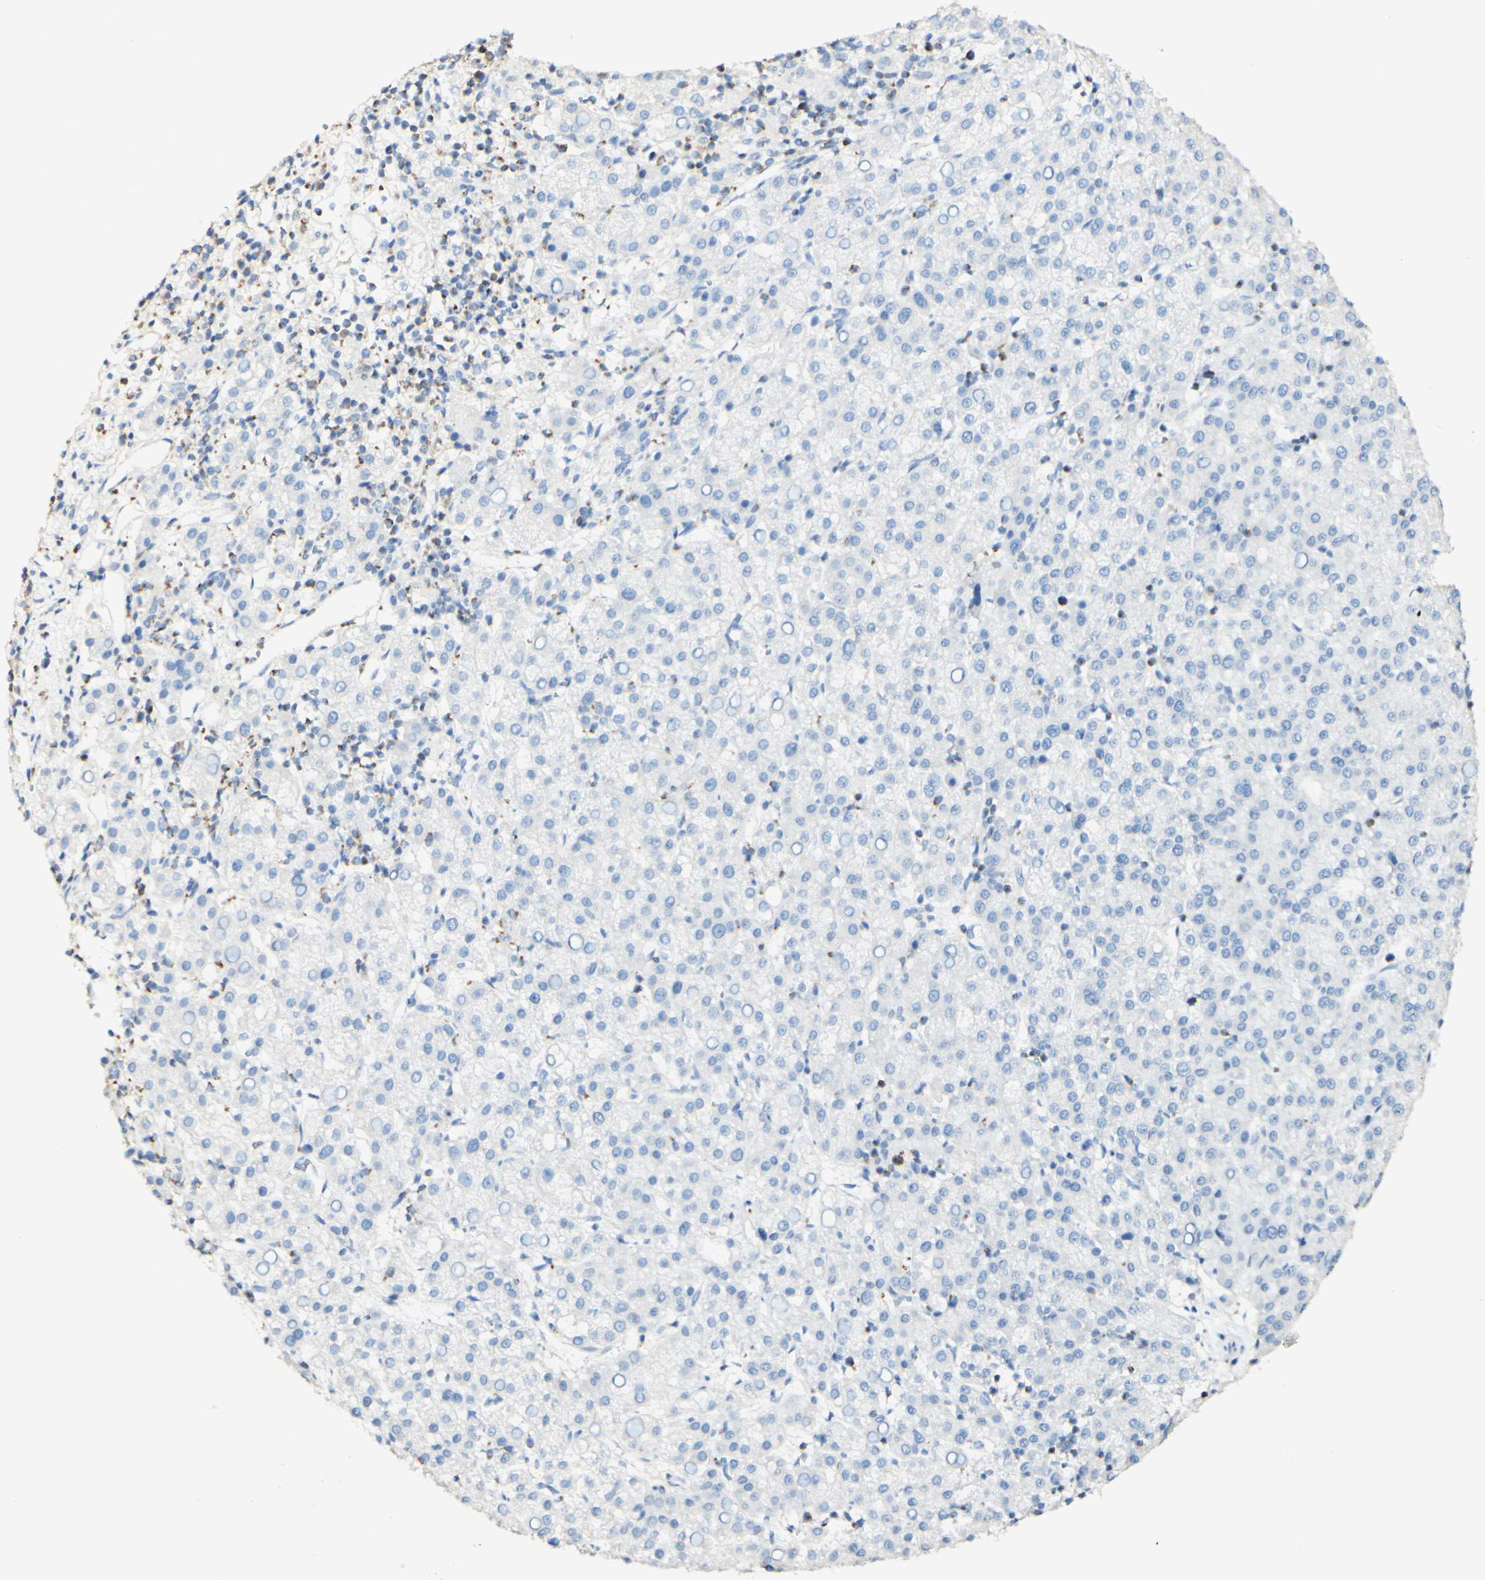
{"staining": {"intensity": "negative", "quantity": "none", "location": "none"}, "tissue": "liver cancer", "cell_type": "Tumor cells", "image_type": "cancer", "snomed": [{"axis": "morphology", "description": "Carcinoma, Hepatocellular, NOS"}, {"axis": "topography", "description": "Liver"}], "caption": "Tumor cells show no significant protein staining in liver cancer (hepatocellular carcinoma). (IHC, brightfield microscopy, high magnification).", "gene": "OXCT1", "patient": {"sex": "female", "age": 58}}